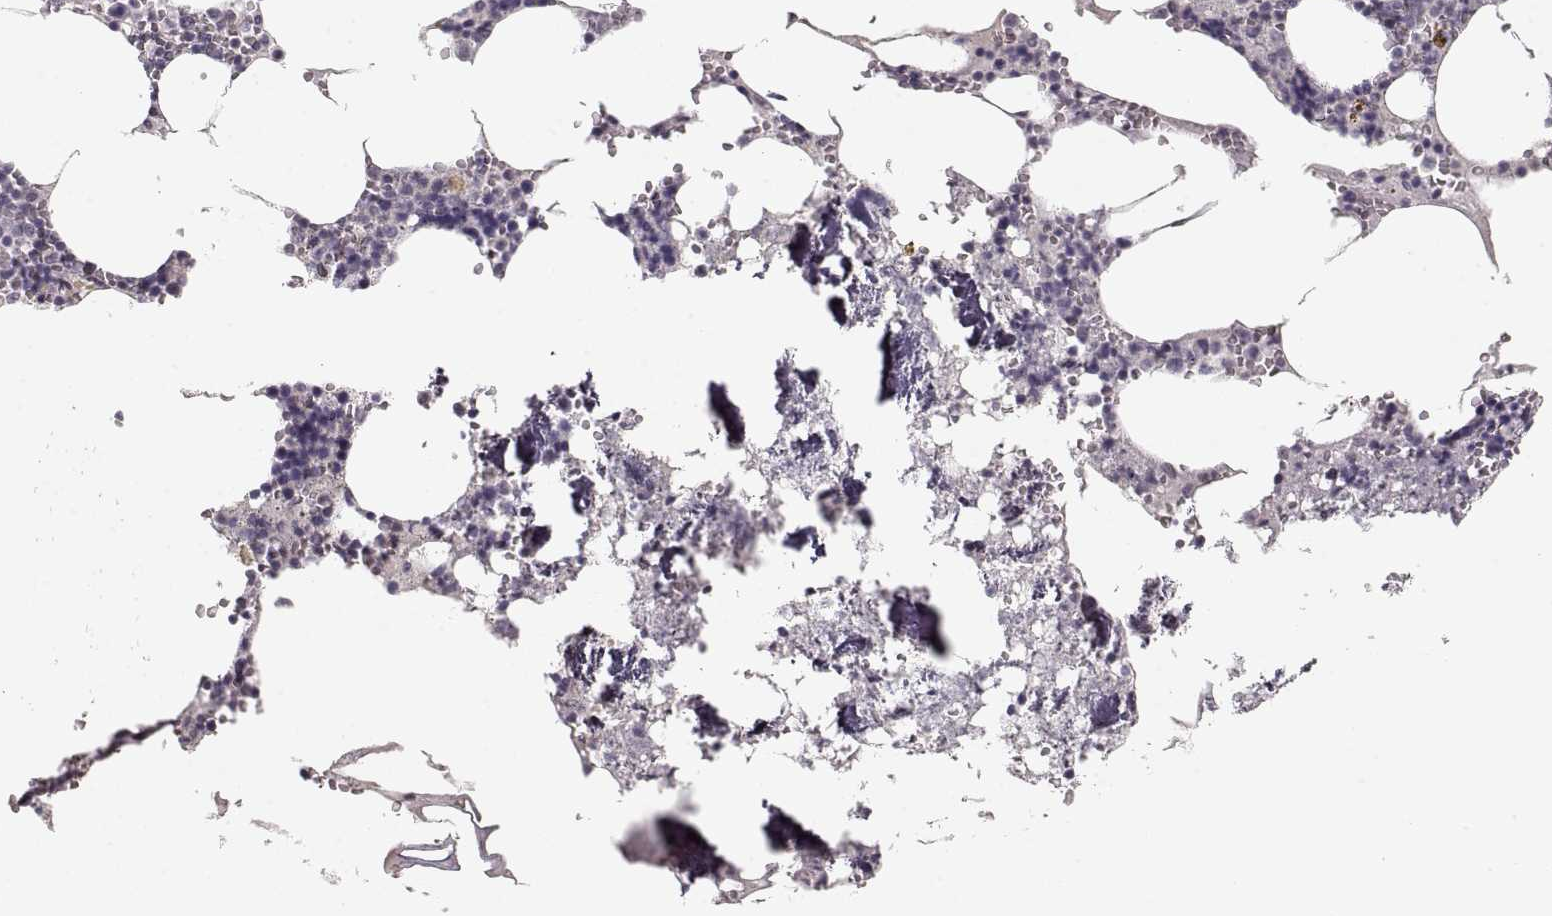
{"staining": {"intensity": "negative", "quantity": "none", "location": "none"}, "tissue": "bone marrow", "cell_type": "Hematopoietic cells", "image_type": "normal", "snomed": [{"axis": "morphology", "description": "Normal tissue, NOS"}, {"axis": "topography", "description": "Bone marrow"}], "caption": "Immunohistochemical staining of benign bone marrow displays no significant positivity in hematopoietic cells.", "gene": "PCSK2", "patient": {"sex": "male", "age": 54}}